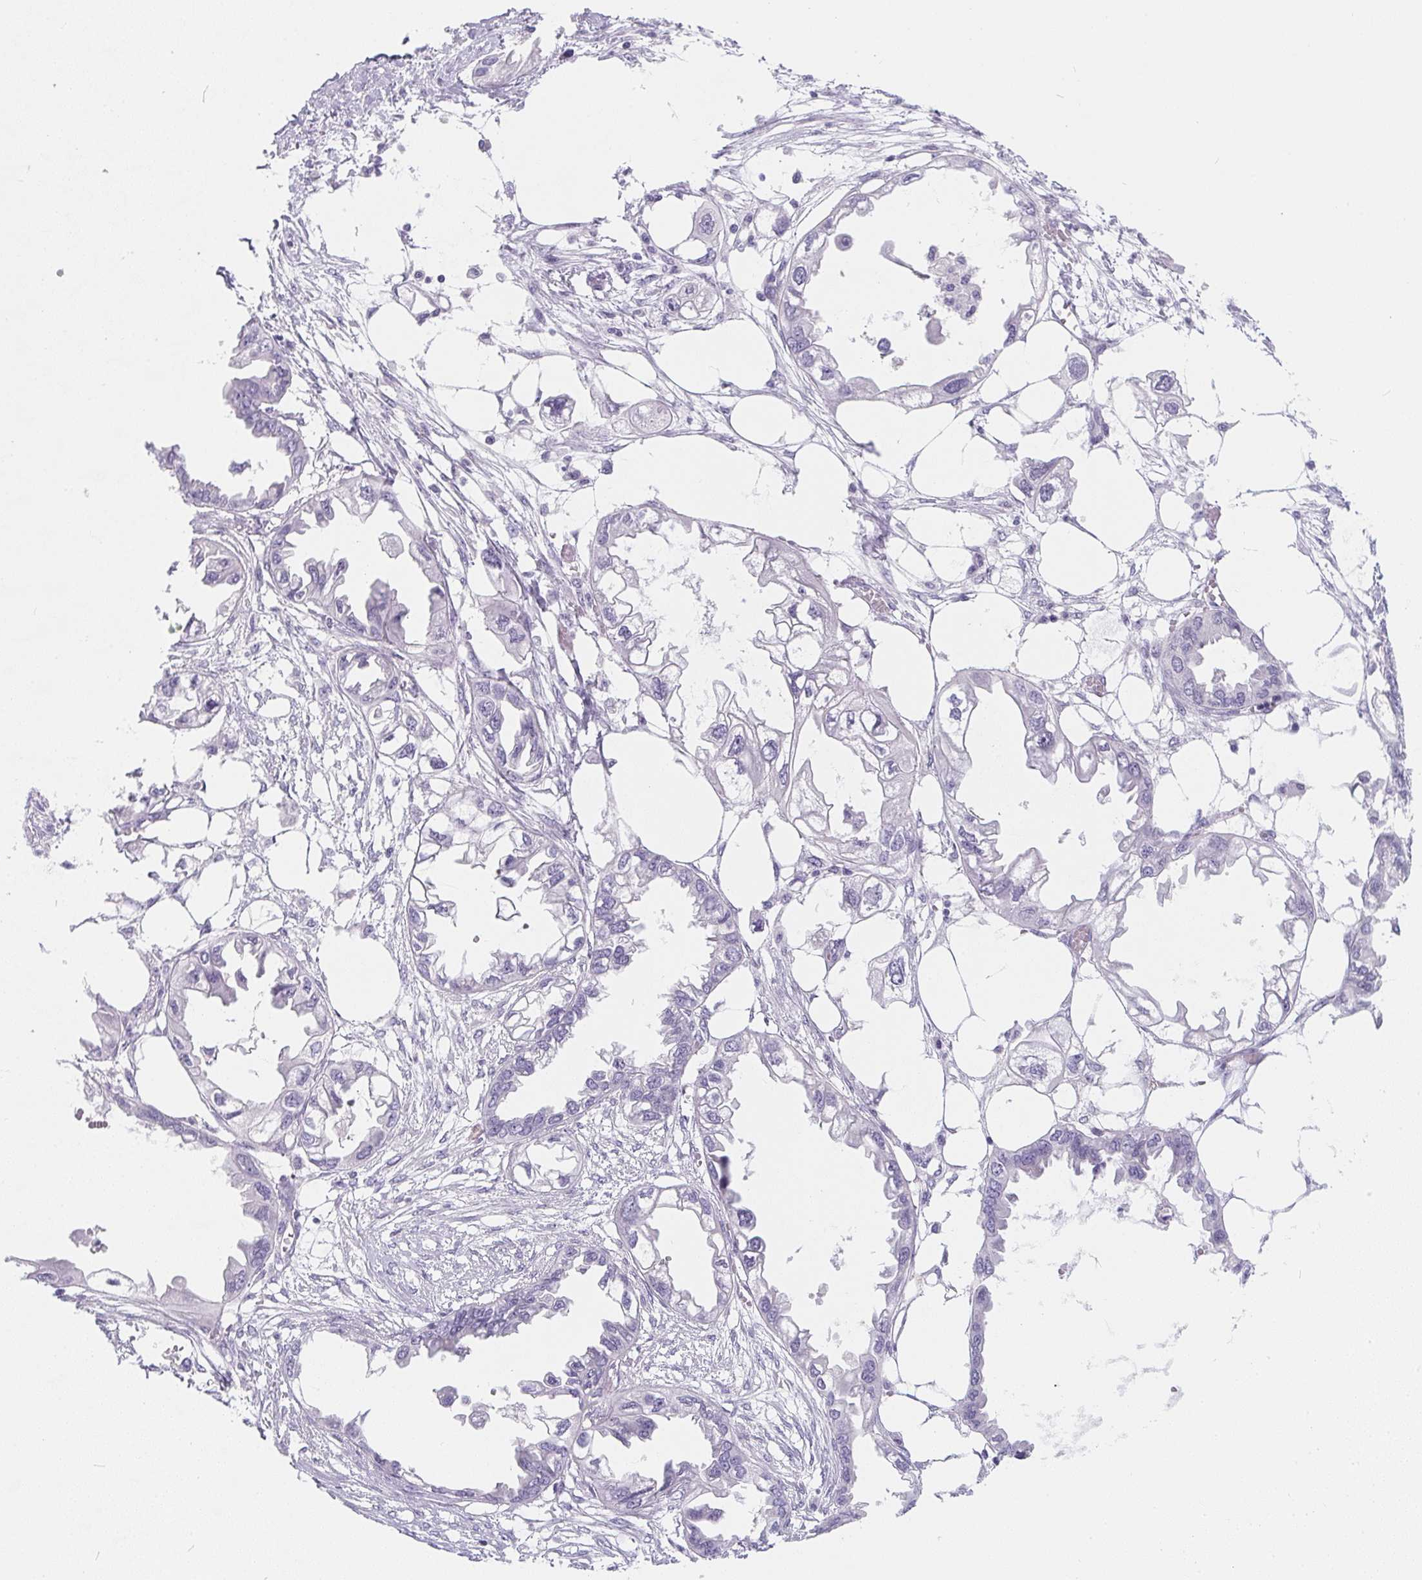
{"staining": {"intensity": "negative", "quantity": "none", "location": "none"}, "tissue": "endometrial cancer", "cell_type": "Tumor cells", "image_type": "cancer", "snomed": [{"axis": "morphology", "description": "Adenocarcinoma, NOS"}, {"axis": "morphology", "description": "Adenocarcinoma, metastatic, NOS"}, {"axis": "topography", "description": "Adipose tissue"}, {"axis": "topography", "description": "Endometrium"}], "caption": "Tumor cells show no significant positivity in endometrial cancer (adenocarcinoma).", "gene": "MAP1A", "patient": {"sex": "female", "age": 67}}